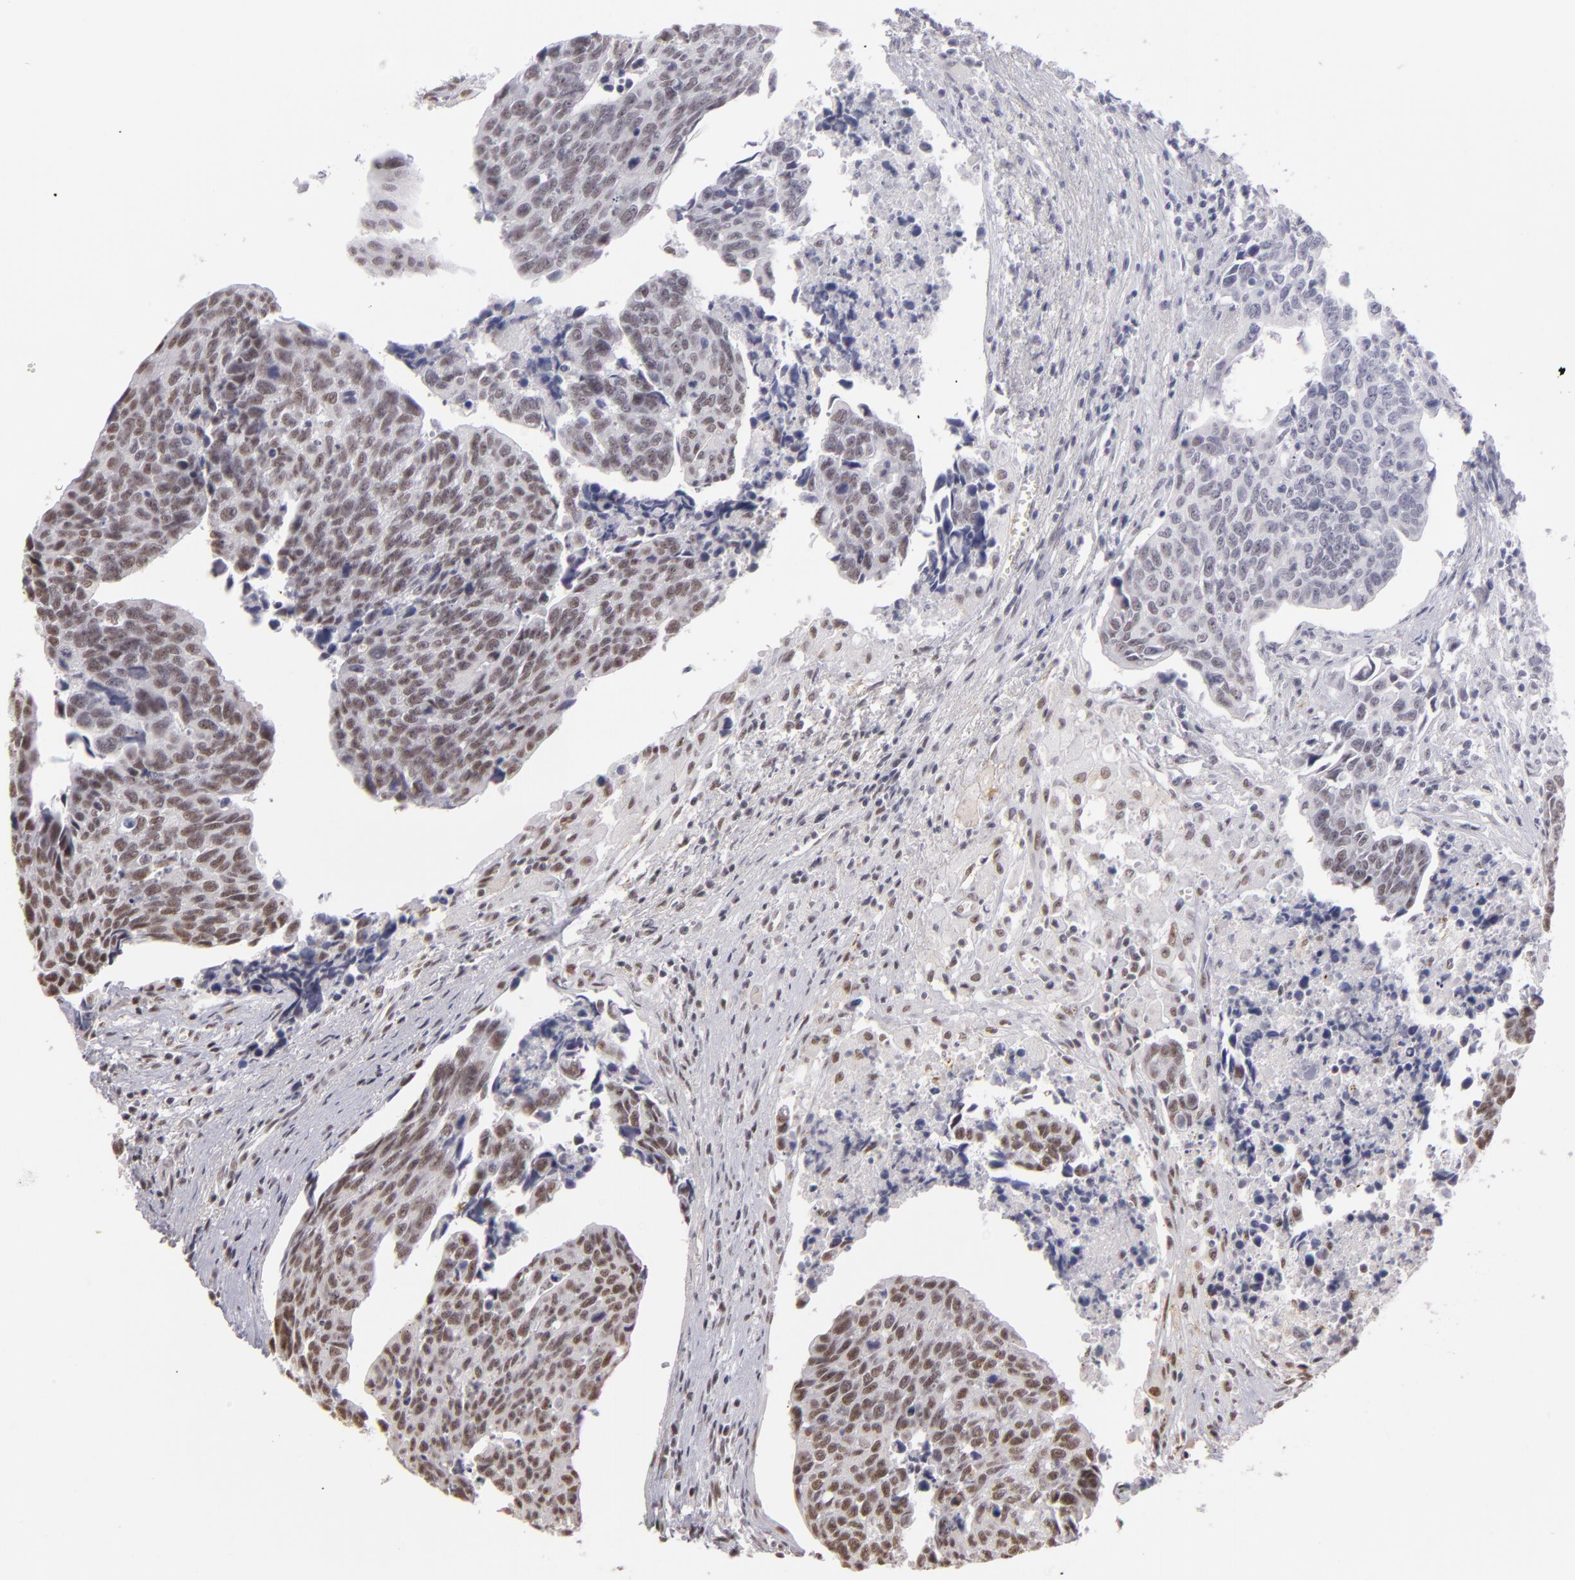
{"staining": {"intensity": "weak", "quantity": "25%-75%", "location": "nuclear"}, "tissue": "urothelial cancer", "cell_type": "Tumor cells", "image_type": "cancer", "snomed": [{"axis": "morphology", "description": "Urothelial carcinoma, High grade"}, {"axis": "topography", "description": "Urinary bladder"}], "caption": "Immunohistochemical staining of human urothelial cancer demonstrates weak nuclear protein positivity in about 25%-75% of tumor cells. Using DAB (3,3'-diaminobenzidine) (brown) and hematoxylin (blue) stains, captured at high magnification using brightfield microscopy.", "gene": "INTS6", "patient": {"sex": "male", "age": 81}}